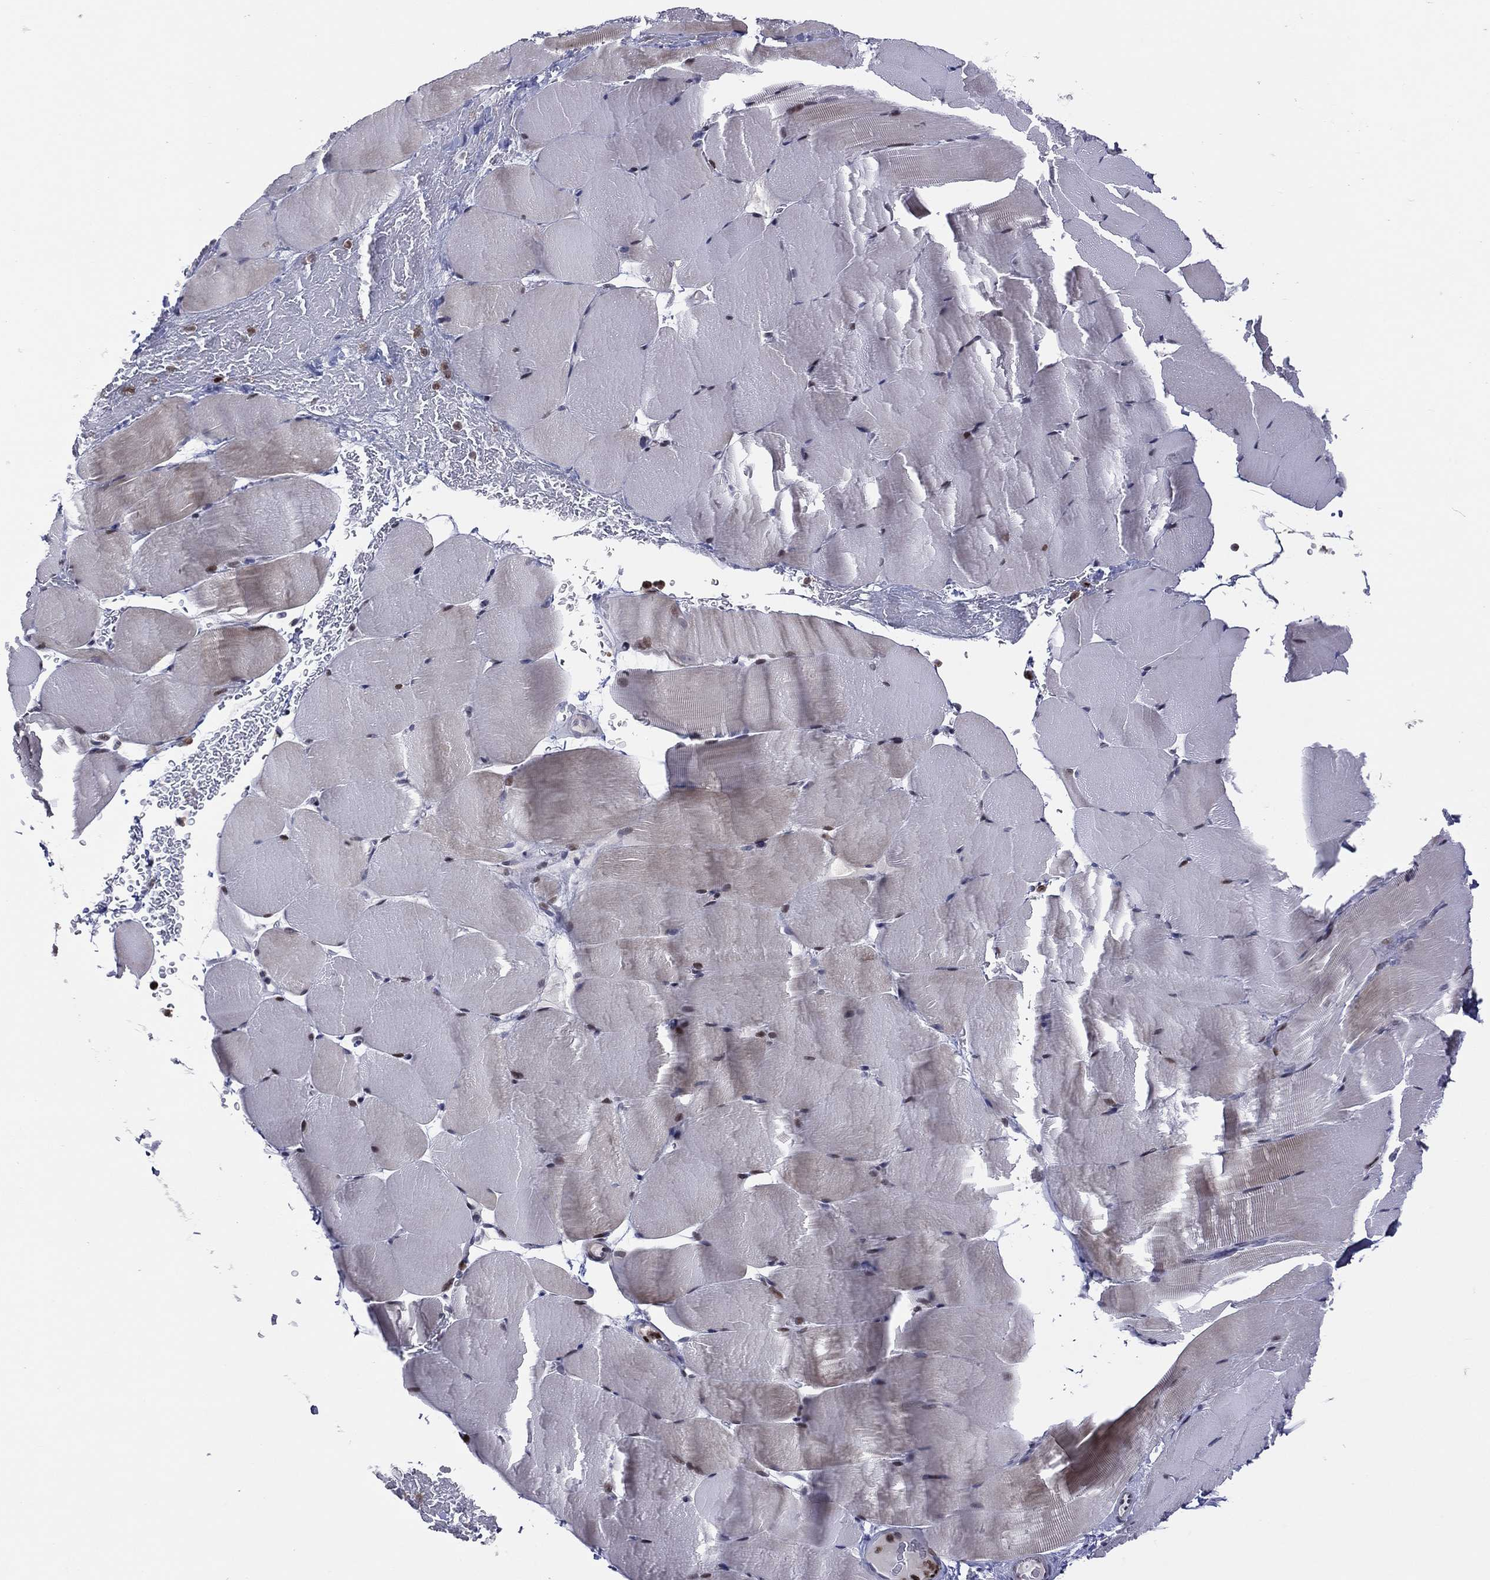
{"staining": {"intensity": "strong", "quantity": "<25%", "location": "nuclear"}, "tissue": "skeletal muscle", "cell_type": "Myocytes", "image_type": "normal", "snomed": [{"axis": "morphology", "description": "Normal tissue, NOS"}, {"axis": "topography", "description": "Skeletal muscle"}], "caption": "Brown immunohistochemical staining in unremarkable skeletal muscle reveals strong nuclear expression in about <25% of myocytes.", "gene": "DBF4B", "patient": {"sex": "female", "age": 37}}